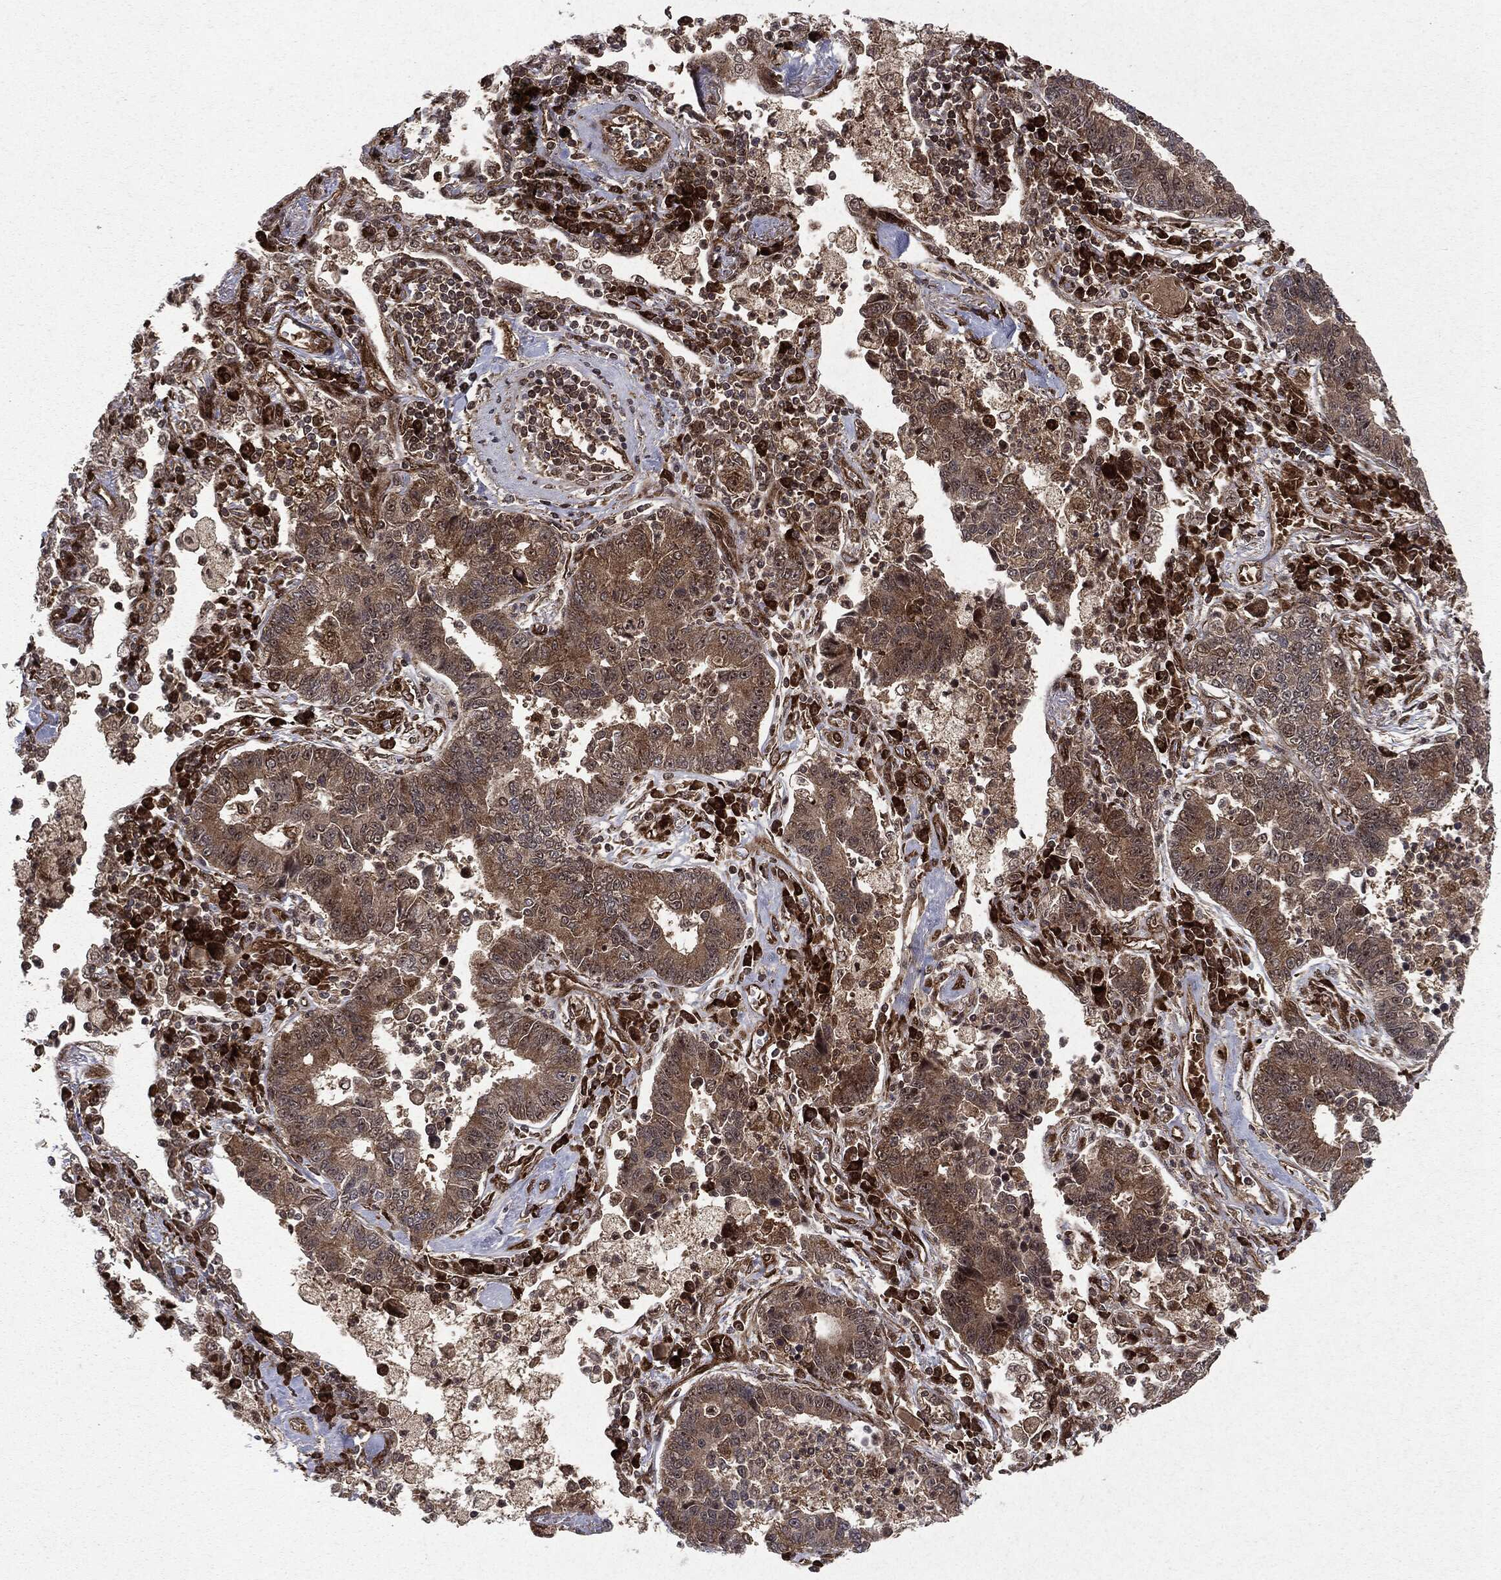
{"staining": {"intensity": "moderate", "quantity": ">75%", "location": "cytoplasmic/membranous"}, "tissue": "lung cancer", "cell_type": "Tumor cells", "image_type": "cancer", "snomed": [{"axis": "morphology", "description": "Adenocarcinoma, NOS"}, {"axis": "topography", "description": "Lung"}], "caption": "Moderate cytoplasmic/membranous expression for a protein is appreciated in about >75% of tumor cells of lung adenocarcinoma using immunohistochemistry (IHC).", "gene": "OTUB1", "patient": {"sex": "female", "age": 57}}